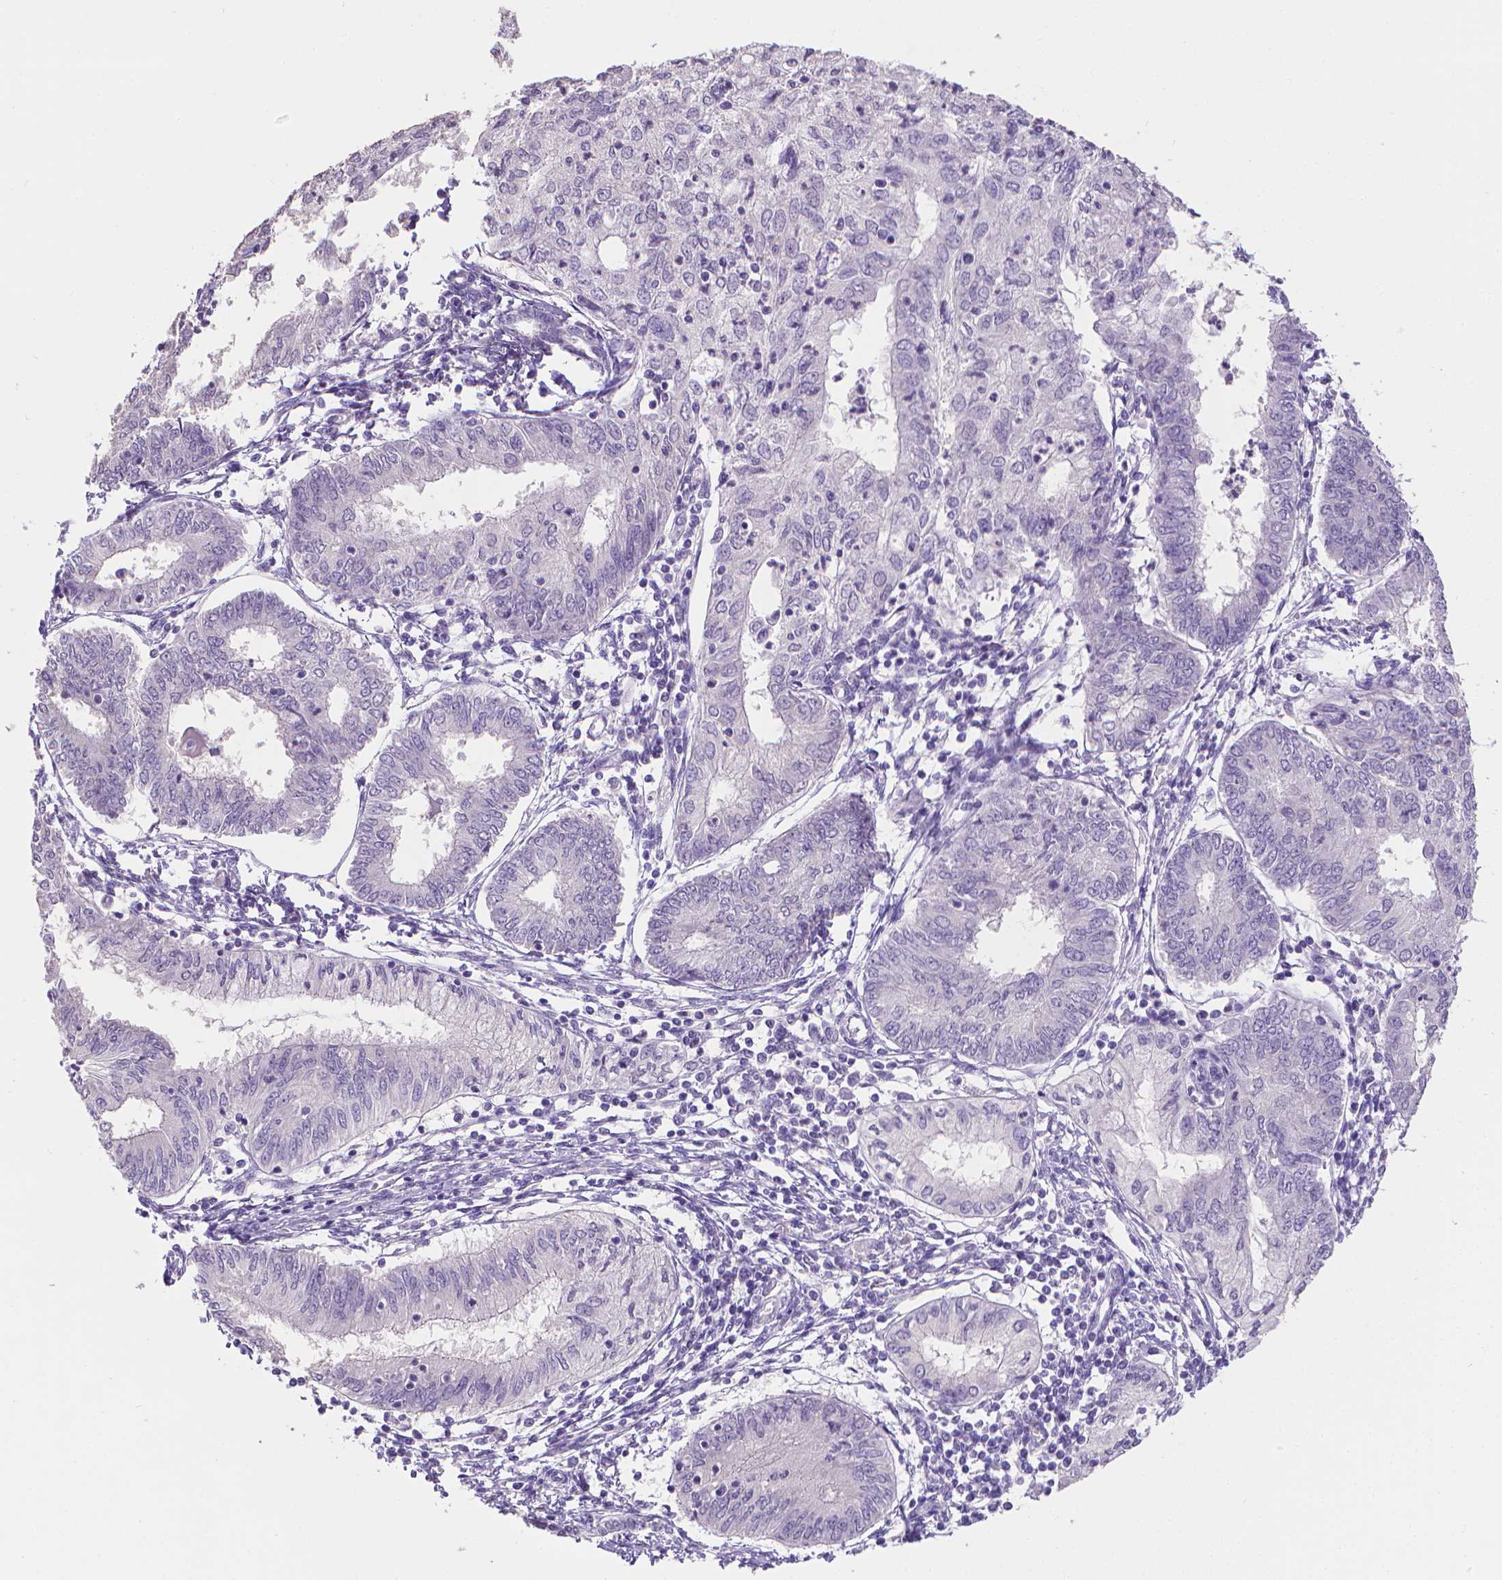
{"staining": {"intensity": "negative", "quantity": "none", "location": "none"}, "tissue": "endometrial cancer", "cell_type": "Tumor cells", "image_type": "cancer", "snomed": [{"axis": "morphology", "description": "Adenocarcinoma, NOS"}, {"axis": "topography", "description": "Endometrium"}], "caption": "IHC of human adenocarcinoma (endometrial) exhibits no positivity in tumor cells. (Brightfield microscopy of DAB immunohistochemistry (IHC) at high magnification).", "gene": "TNNI2", "patient": {"sex": "female", "age": 68}}